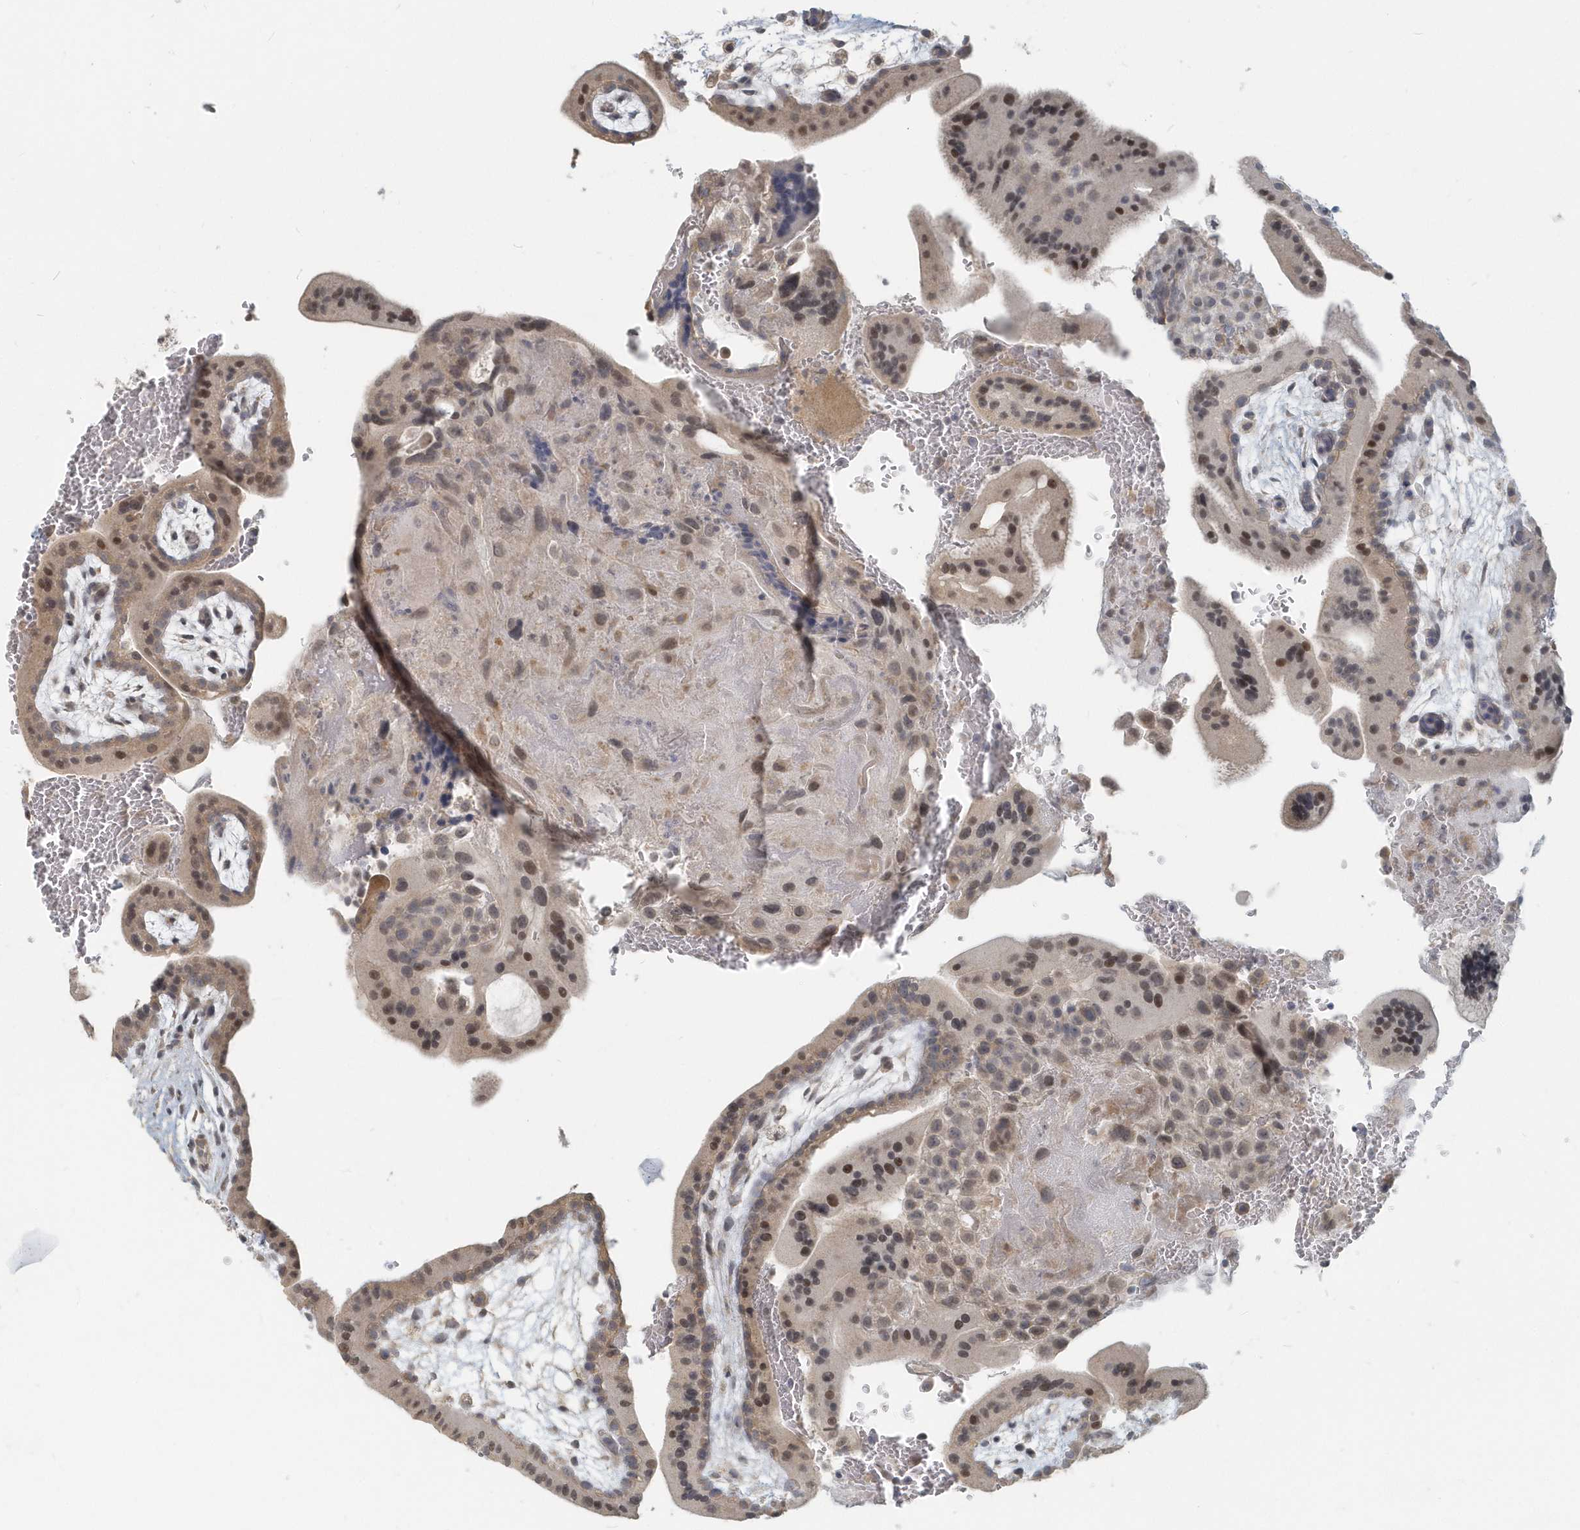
{"staining": {"intensity": "moderate", "quantity": ">75%", "location": "cytoplasmic/membranous,nuclear"}, "tissue": "placenta", "cell_type": "Decidual cells", "image_type": "normal", "snomed": [{"axis": "morphology", "description": "Normal tissue, NOS"}, {"axis": "topography", "description": "Placenta"}], "caption": "The immunohistochemical stain shows moderate cytoplasmic/membranous,nuclear staining in decidual cells of benign placenta.", "gene": "NAPB", "patient": {"sex": "female", "age": 35}}